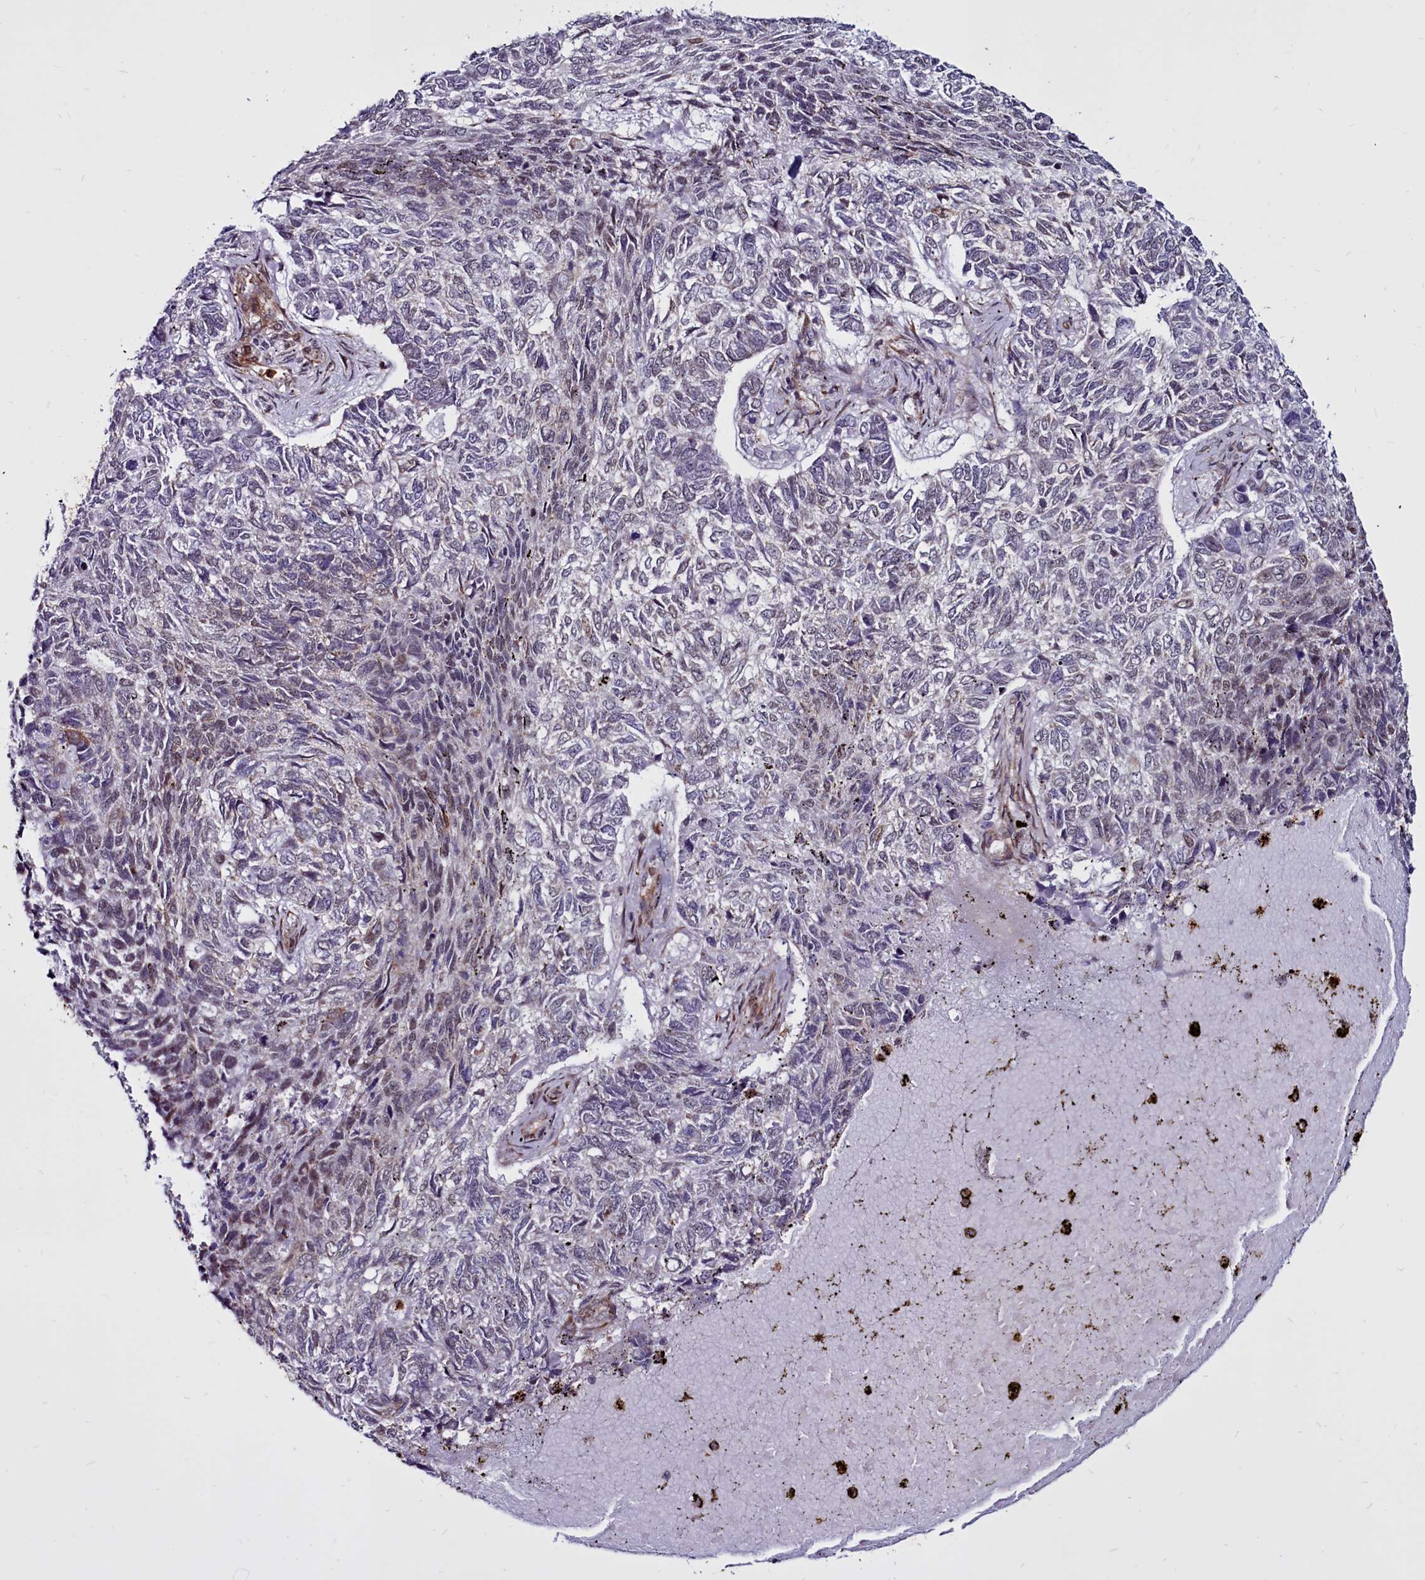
{"staining": {"intensity": "negative", "quantity": "none", "location": "none"}, "tissue": "skin cancer", "cell_type": "Tumor cells", "image_type": "cancer", "snomed": [{"axis": "morphology", "description": "Basal cell carcinoma"}, {"axis": "topography", "description": "Skin"}], "caption": "There is no significant positivity in tumor cells of skin basal cell carcinoma.", "gene": "CLK3", "patient": {"sex": "female", "age": 65}}